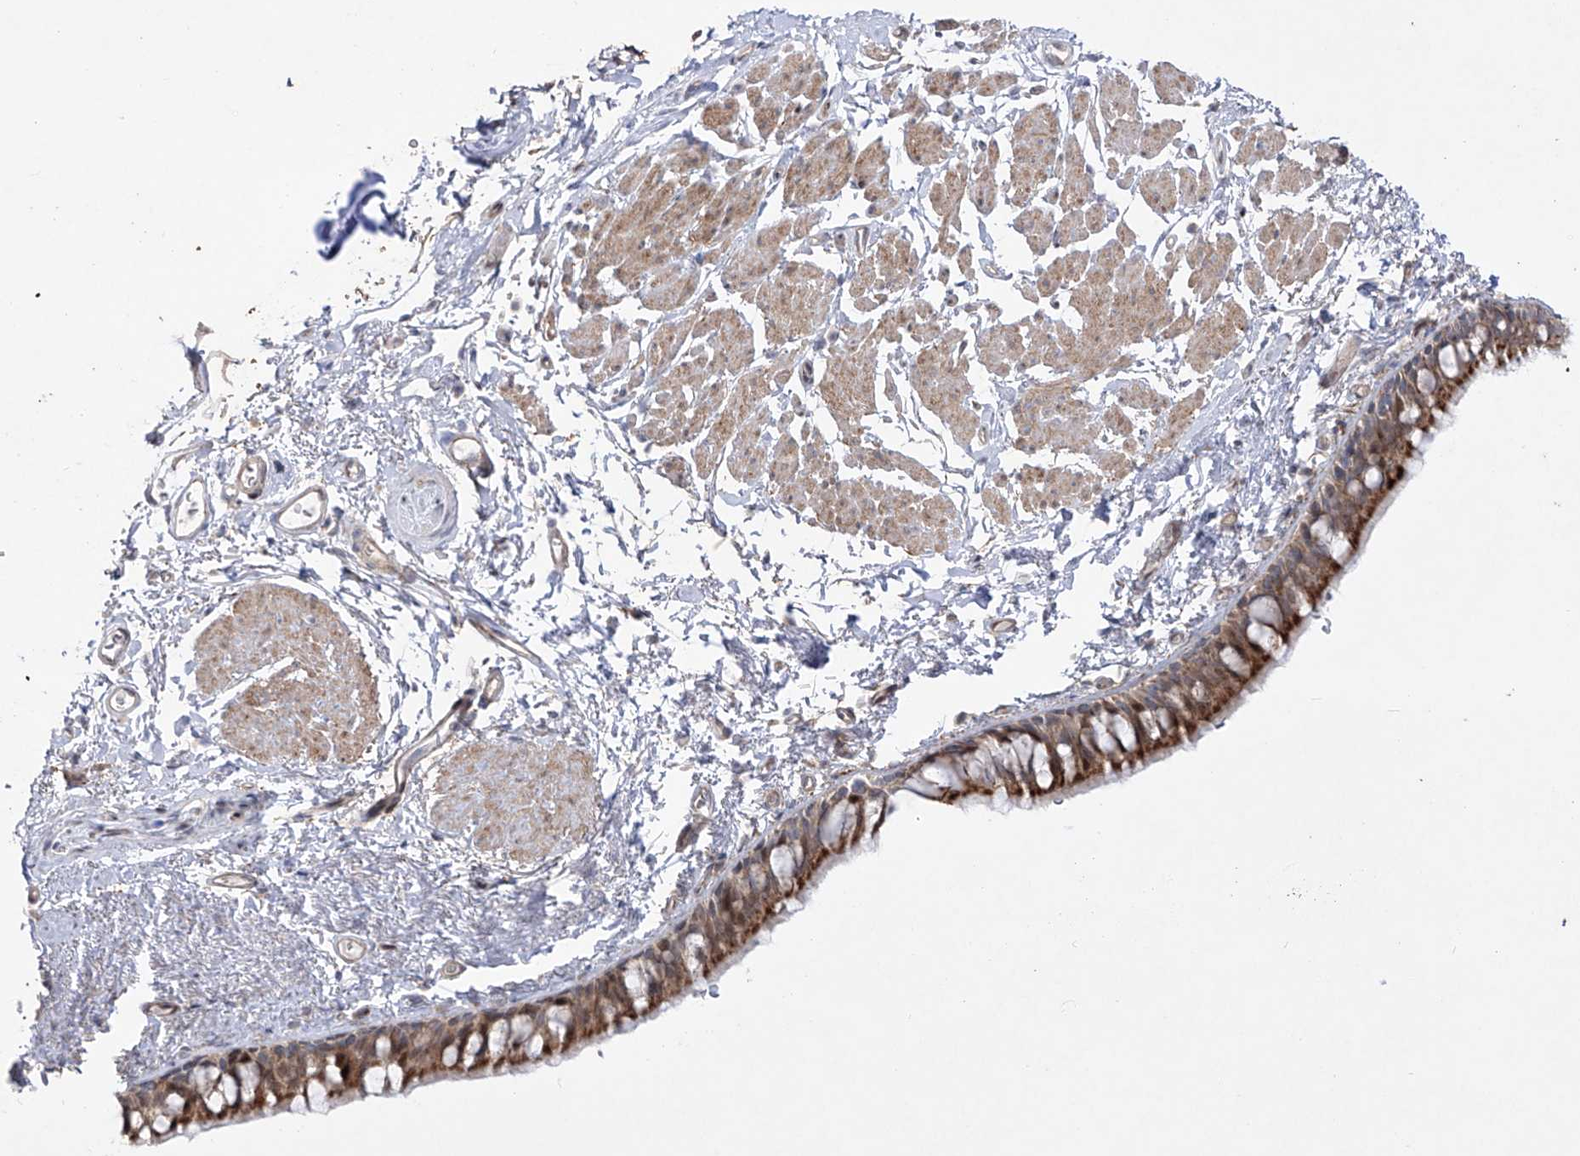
{"staining": {"intensity": "strong", "quantity": ">75%", "location": "cytoplasmic/membranous"}, "tissue": "bronchus", "cell_type": "Respiratory epithelial cells", "image_type": "normal", "snomed": [{"axis": "morphology", "description": "Normal tissue, NOS"}, {"axis": "topography", "description": "Cartilage tissue"}, {"axis": "topography", "description": "Bronchus"}], "caption": "High-power microscopy captured an IHC micrograph of unremarkable bronchus, revealing strong cytoplasmic/membranous expression in approximately >75% of respiratory epithelial cells.", "gene": "YKT6", "patient": {"sex": "female", "age": 73}}